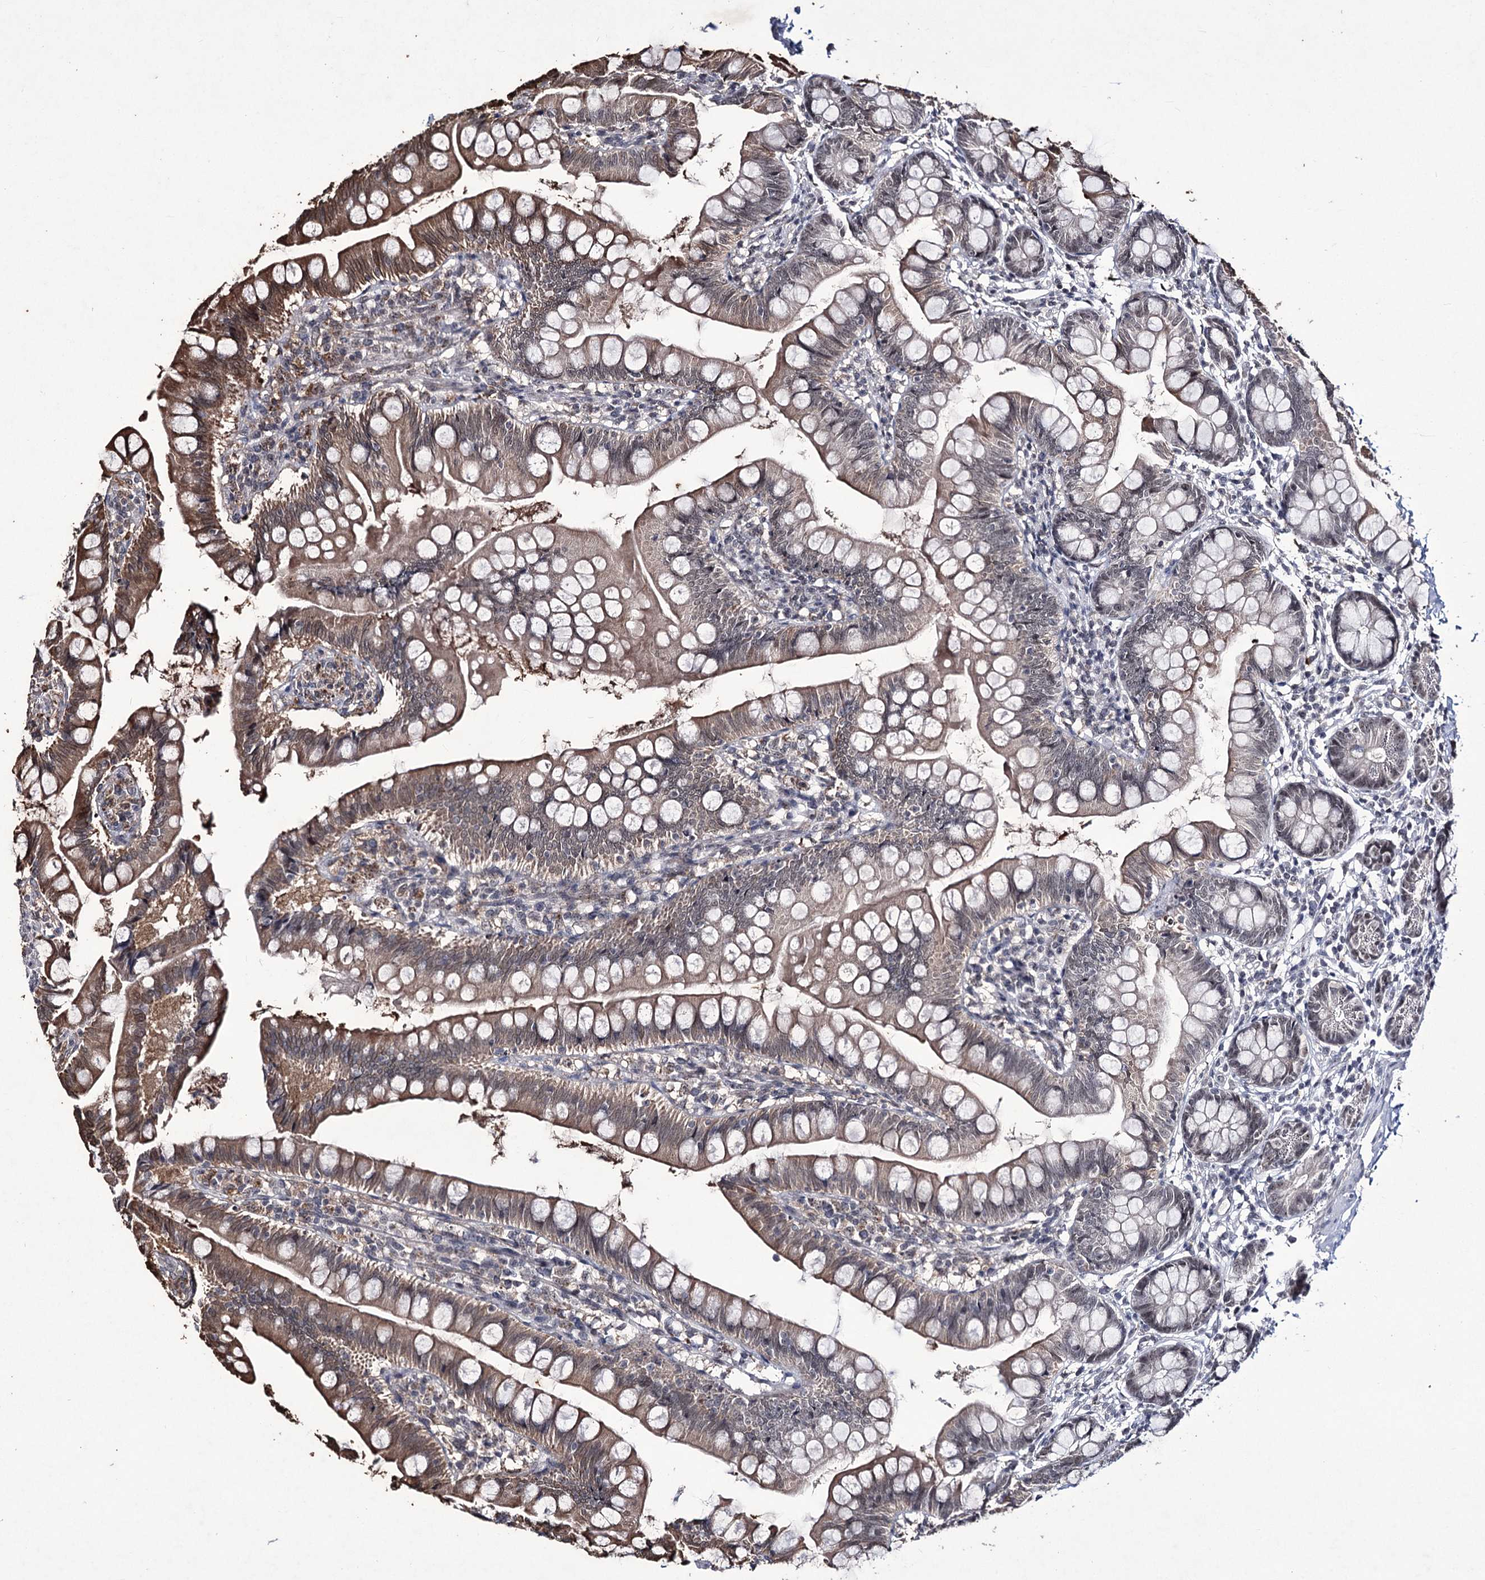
{"staining": {"intensity": "weak", "quantity": ">75%", "location": "cytoplasmic/membranous"}, "tissue": "small intestine", "cell_type": "Glandular cells", "image_type": "normal", "snomed": [{"axis": "morphology", "description": "Normal tissue, NOS"}, {"axis": "topography", "description": "Small intestine"}], "caption": "Immunohistochemistry (IHC) staining of normal small intestine, which reveals low levels of weak cytoplasmic/membranous expression in approximately >75% of glandular cells indicating weak cytoplasmic/membranous protein positivity. The staining was performed using DAB (brown) for protein detection and nuclei were counterstained in hematoxylin (blue).", "gene": "VGLL4", "patient": {"sex": "male", "age": 7}}